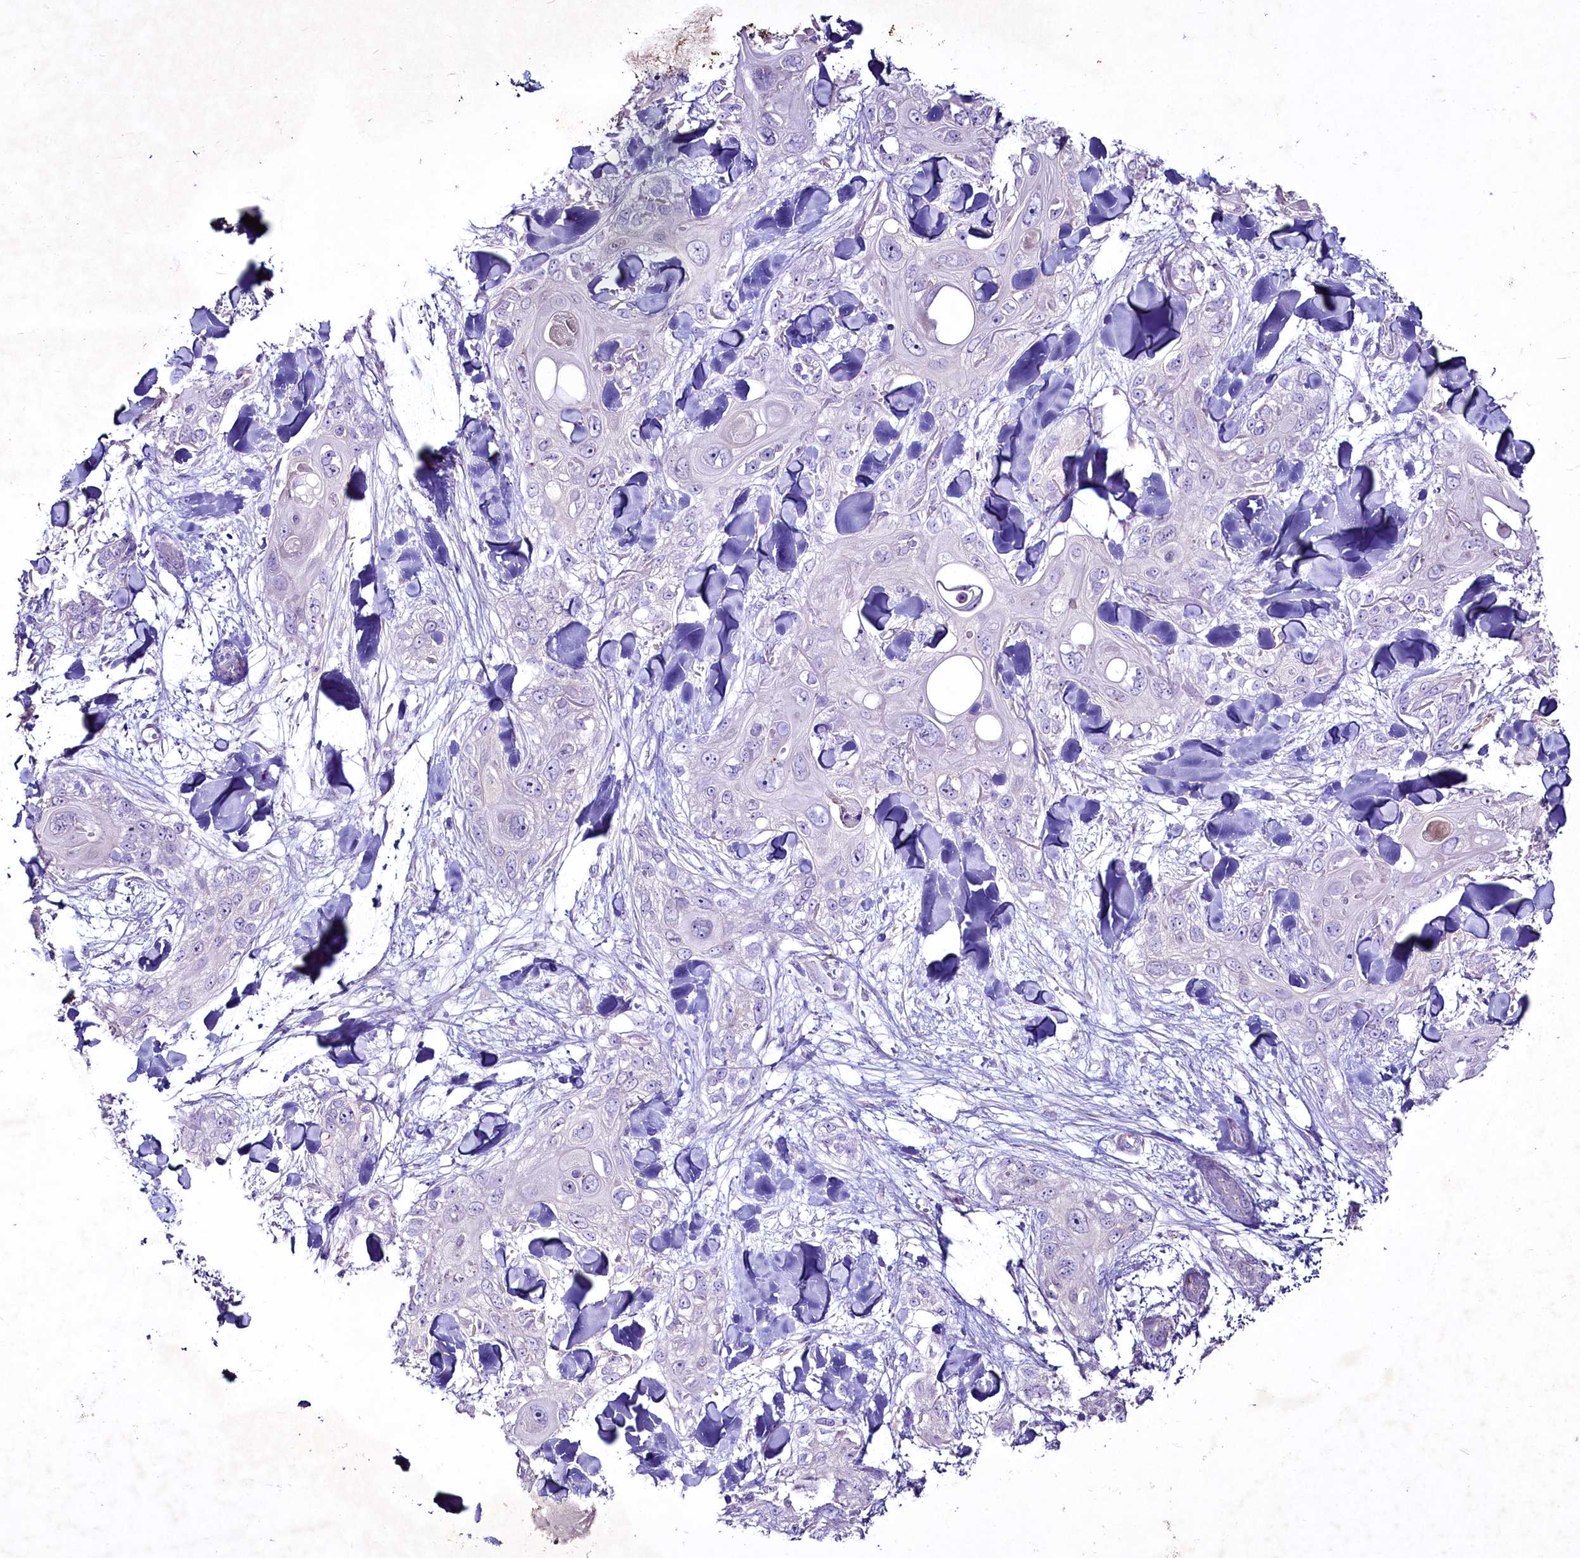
{"staining": {"intensity": "negative", "quantity": "none", "location": "none"}, "tissue": "skin cancer", "cell_type": "Tumor cells", "image_type": "cancer", "snomed": [{"axis": "morphology", "description": "Normal tissue, NOS"}, {"axis": "morphology", "description": "Squamous cell carcinoma, NOS"}, {"axis": "topography", "description": "Skin"}], "caption": "Immunohistochemistry image of neoplastic tissue: squamous cell carcinoma (skin) stained with DAB shows no significant protein staining in tumor cells.", "gene": "FAM209B", "patient": {"sex": "male", "age": 72}}